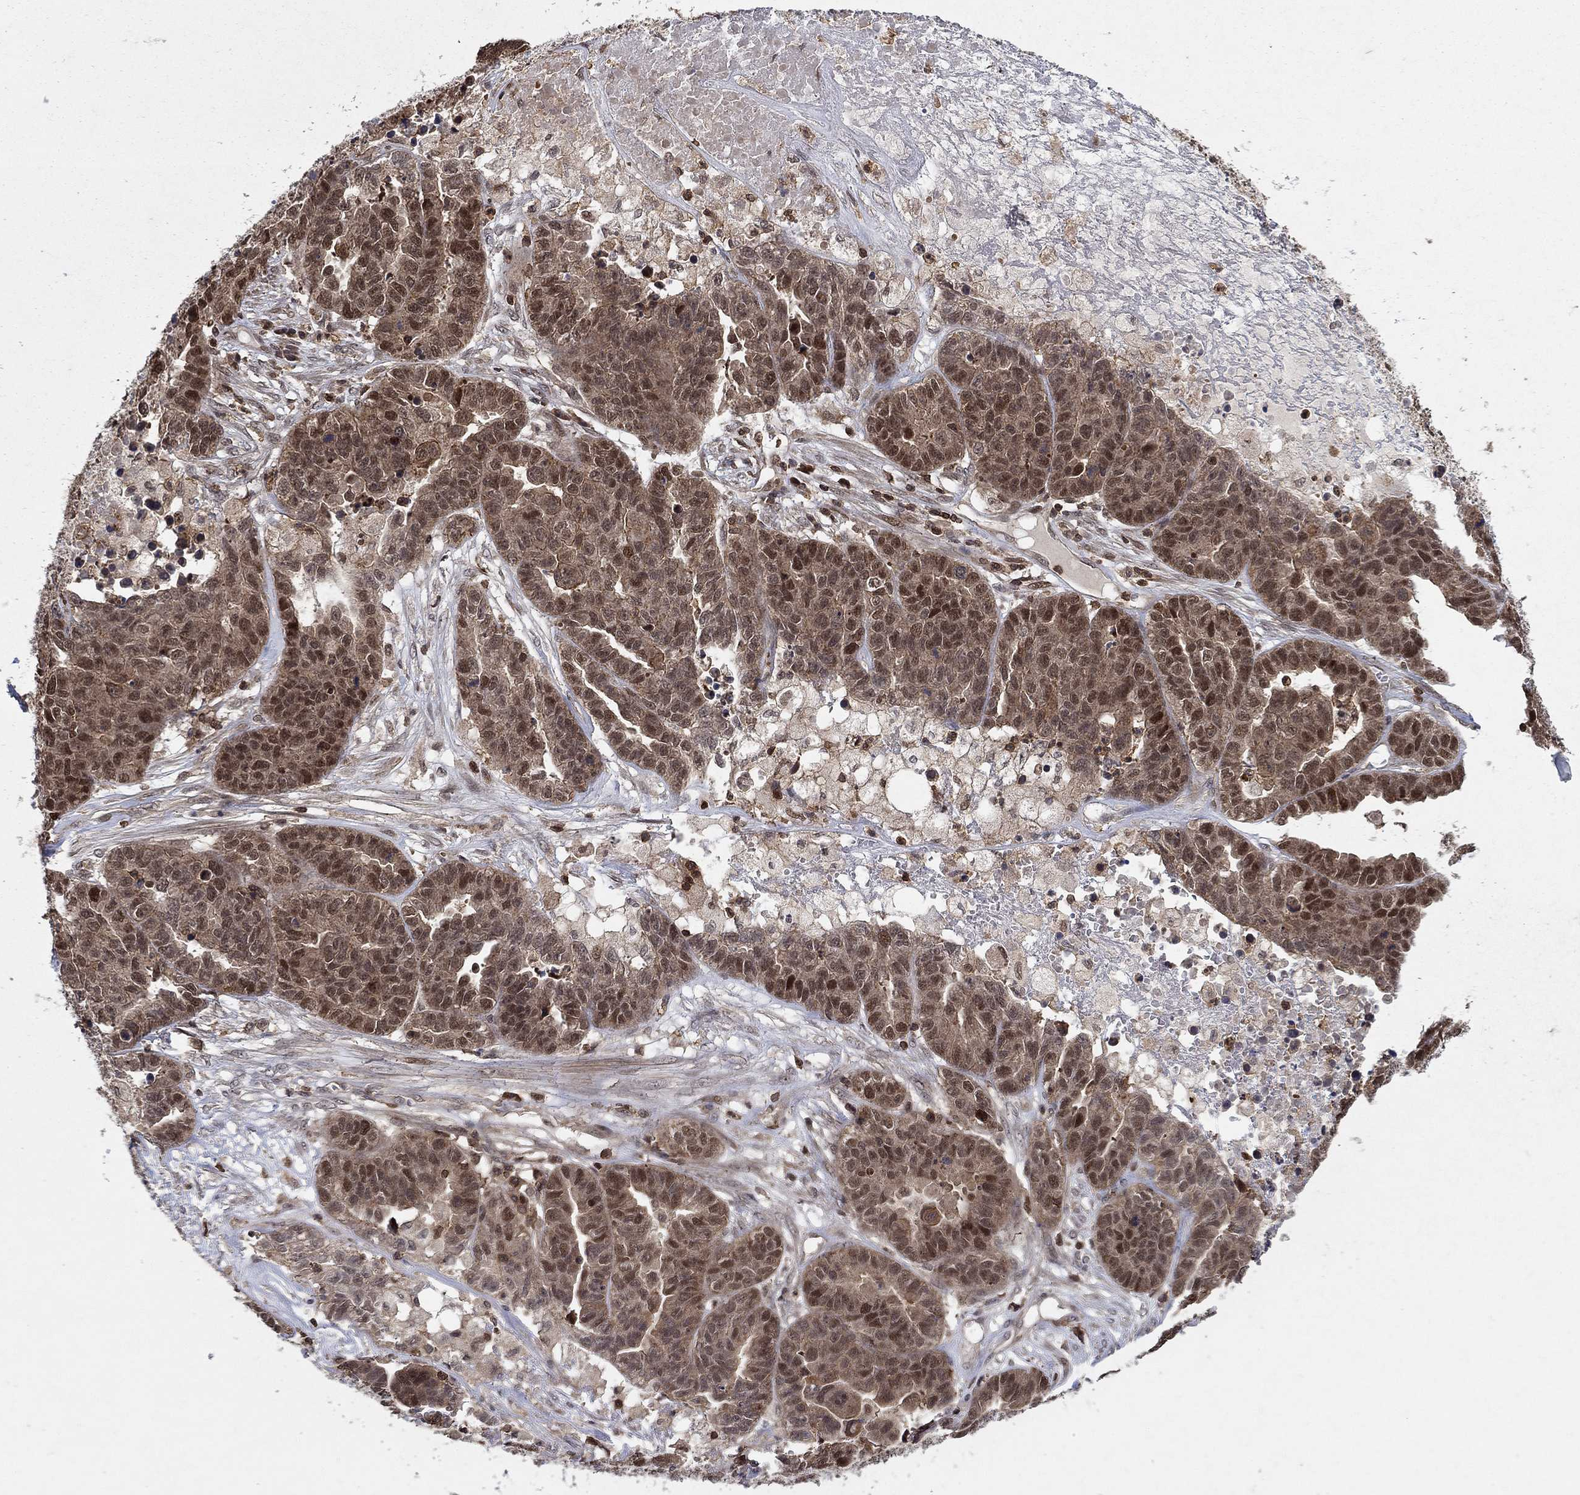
{"staining": {"intensity": "moderate", "quantity": "25%-75%", "location": "cytoplasmic/membranous,nuclear"}, "tissue": "ovarian cancer", "cell_type": "Tumor cells", "image_type": "cancer", "snomed": [{"axis": "morphology", "description": "Cystadenocarcinoma, serous, NOS"}, {"axis": "topography", "description": "Ovary"}], "caption": "The immunohistochemical stain labels moderate cytoplasmic/membranous and nuclear expression in tumor cells of serous cystadenocarcinoma (ovarian) tissue. (Brightfield microscopy of DAB IHC at high magnification).", "gene": "CCDC66", "patient": {"sex": "female", "age": 87}}